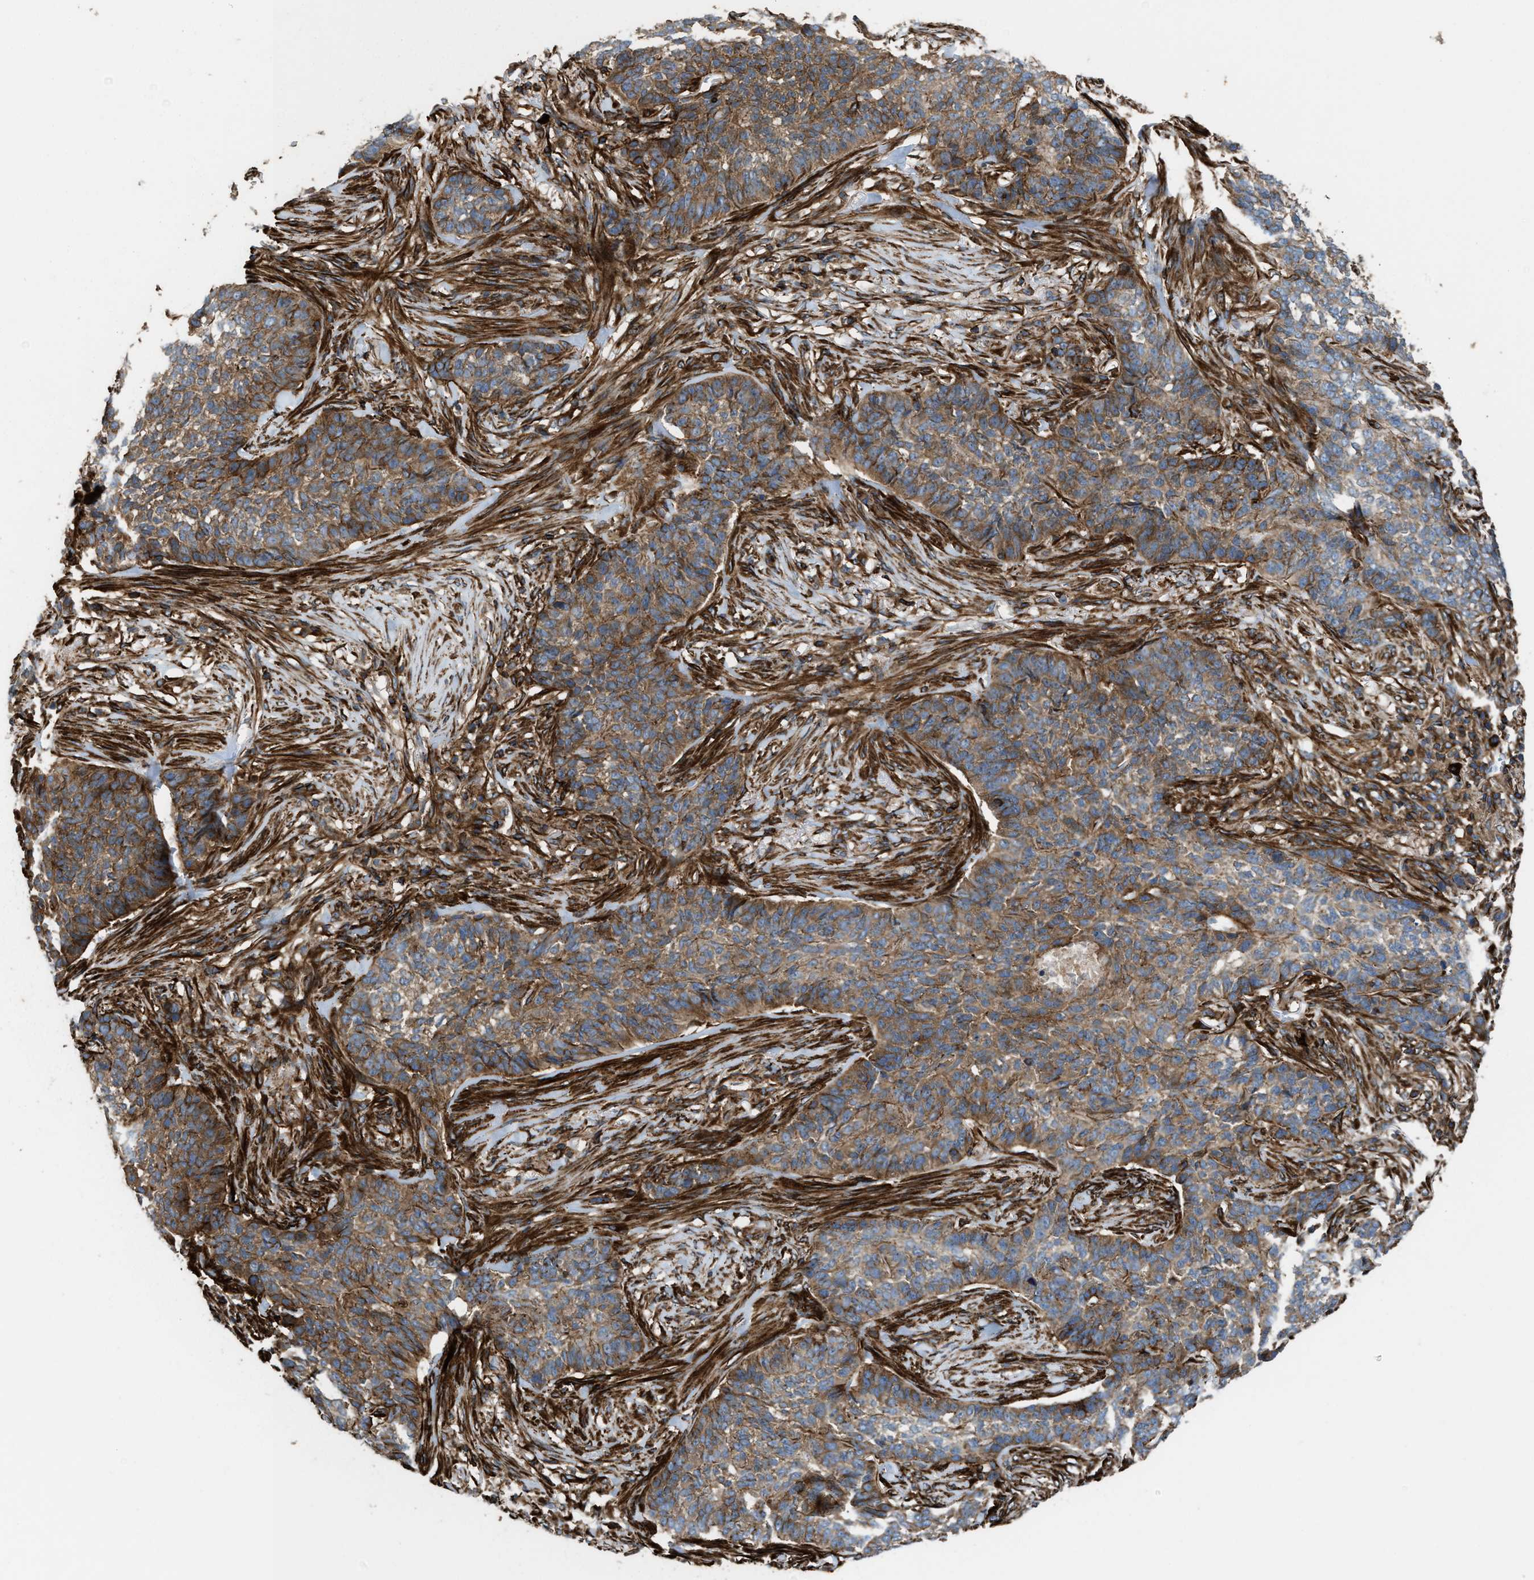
{"staining": {"intensity": "moderate", "quantity": ">75%", "location": "cytoplasmic/membranous"}, "tissue": "skin cancer", "cell_type": "Tumor cells", "image_type": "cancer", "snomed": [{"axis": "morphology", "description": "Basal cell carcinoma"}, {"axis": "topography", "description": "Skin"}], "caption": "DAB immunohistochemical staining of human basal cell carcinoma (skin) demonstrates moderate cytoplasmic/membranous protein positivity in approximately >75% of tumor cells.", "gene": "EGLN1", "patient": {"sex": "male", "age": 85}}